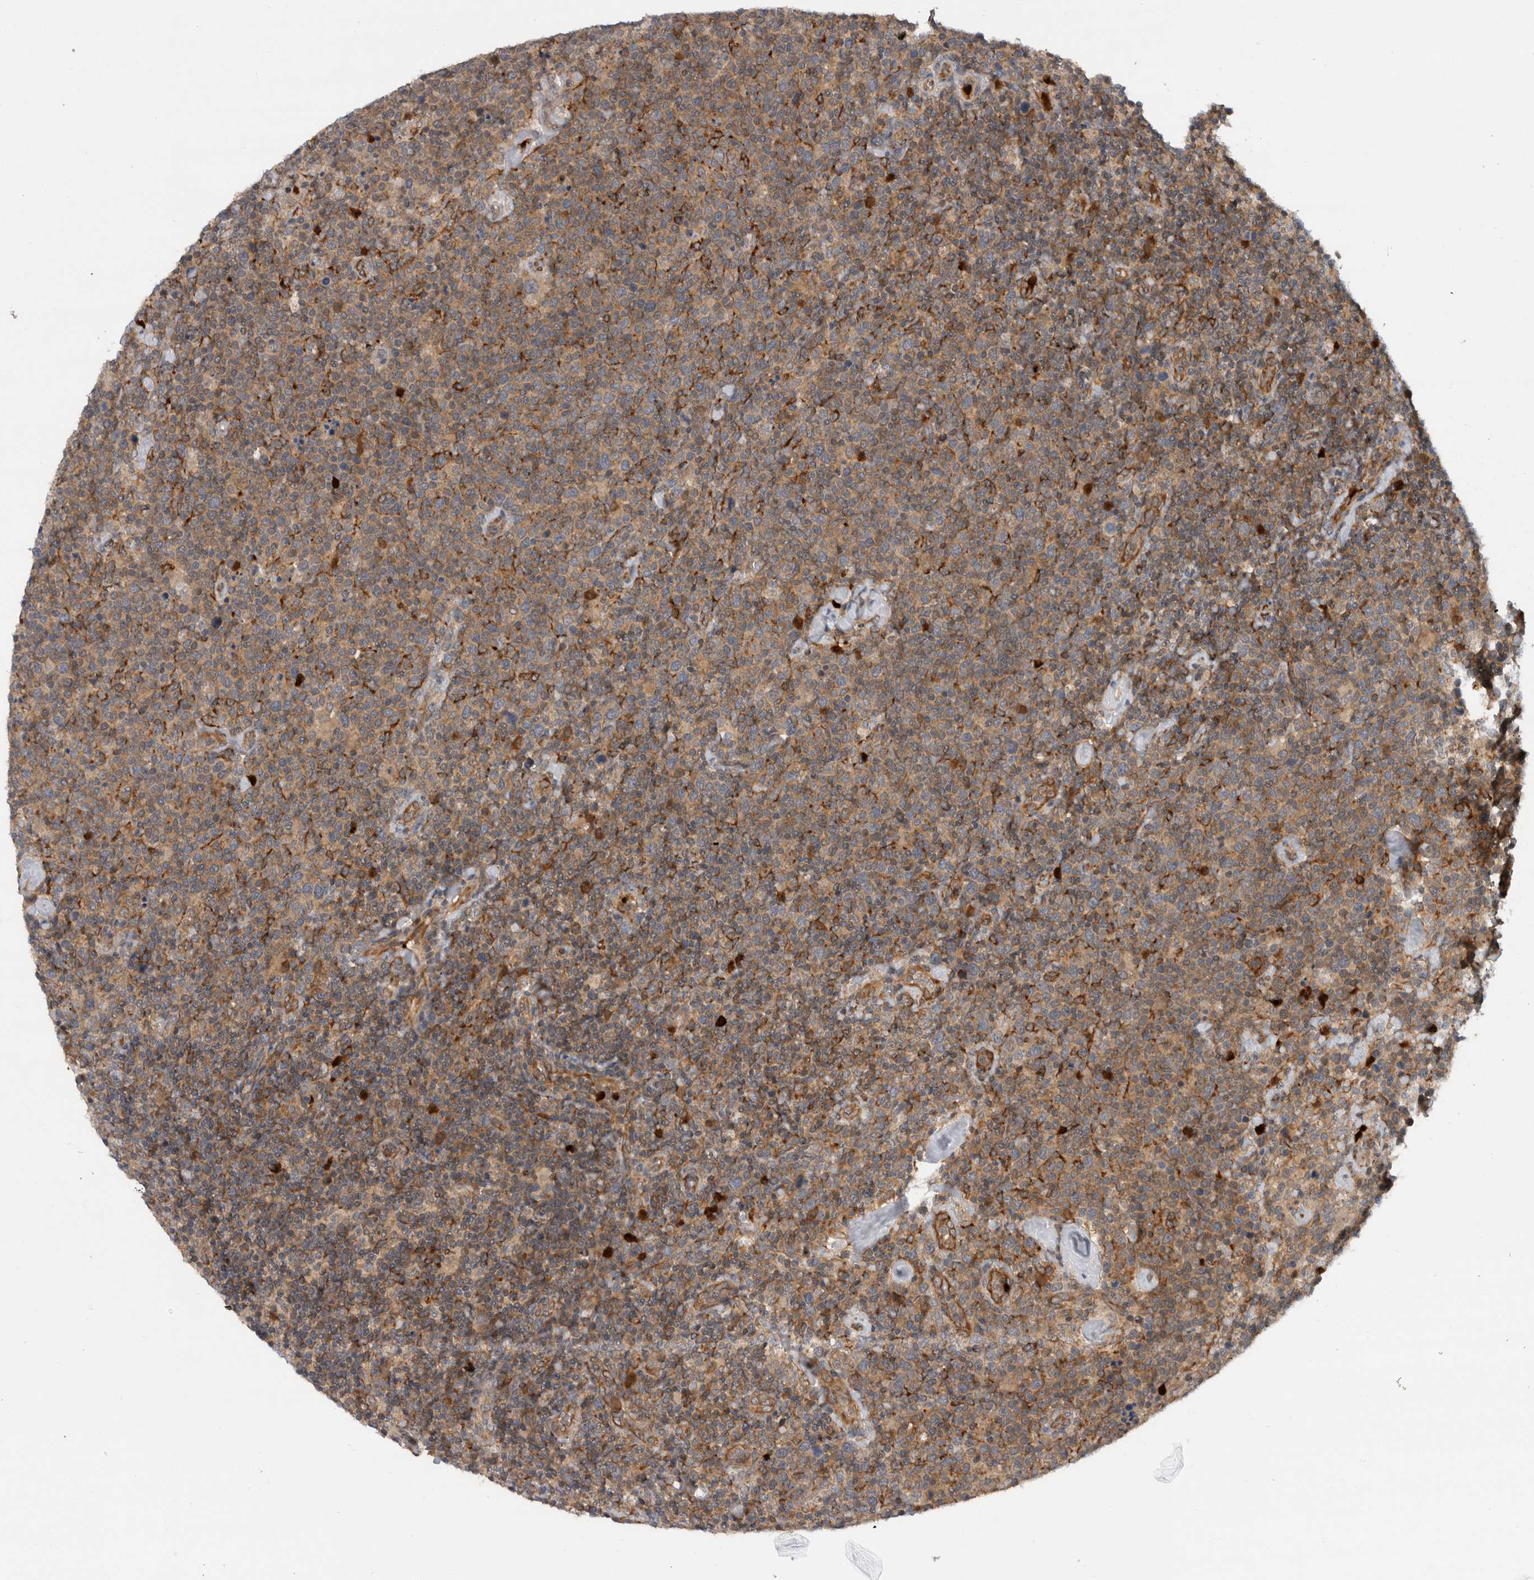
{"staining": {"intensity": "moderate", "quantity": ">75%", "location": "cytoplasmic/membranous"}, "tissue": "lymphoma", "cell_type": "Tumor cells", "image_type": "cancer", "snomed": [{"axis": "morphology", "description": "Malignant lymphoma, non-Hodgkin's type, High grade"}, {"axis": "topography", "description": "Lymph node"}], "caption": "Protein staining demonstrates moderate cytoplasmic/membranous expression in about >75% of tumor cells in malignant lymphoma, non-Hodgkin's type (high-grade). The staining was performed using DAB to visualize the protein expression in brown, while the nuclei were stained in blue with hematoxylin (Magnification: 20x).", "gene": "PDCD2", "patient": {"sex": "male", "age": 61}}